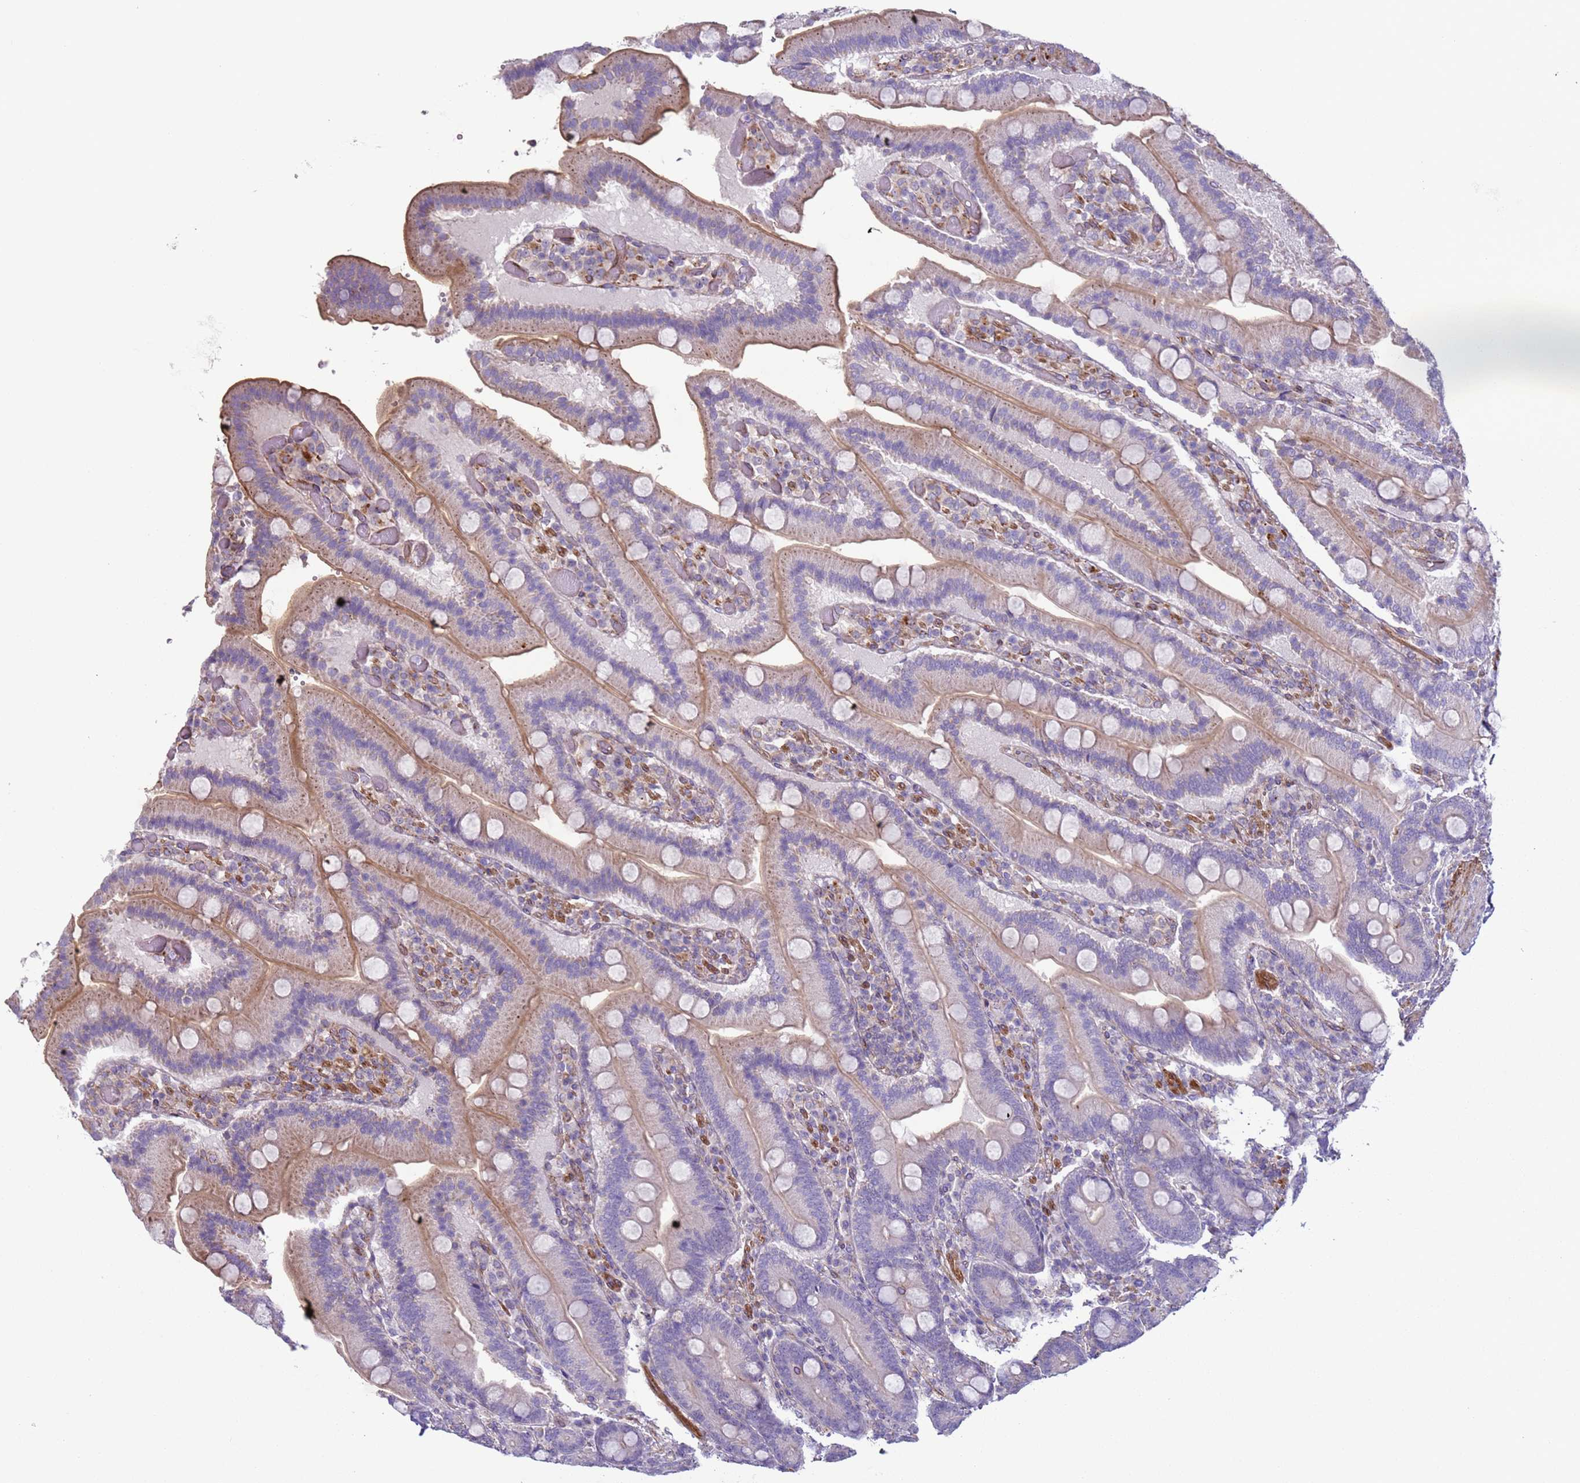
{"staining": {"intensity": "moderate", "quantity": "<25%", "location": "cytoplasmic/membranous"}, "tissue": "duodenum", "cell_type": "Glandular cells", "image_type": "normal", "snomed": [{"axis": "morphology", "description": "Normal tissue, NOS"}, {"axis": "topography", "description": "Duodenum"}], "caption": "Glandular cells exhibit low levels of moderate cytoplasmic/membranous expression in about <25% of cells in normal human duodenum.", "gene": "HEATR1", "patient": {"sex": "female", "age": 62}}